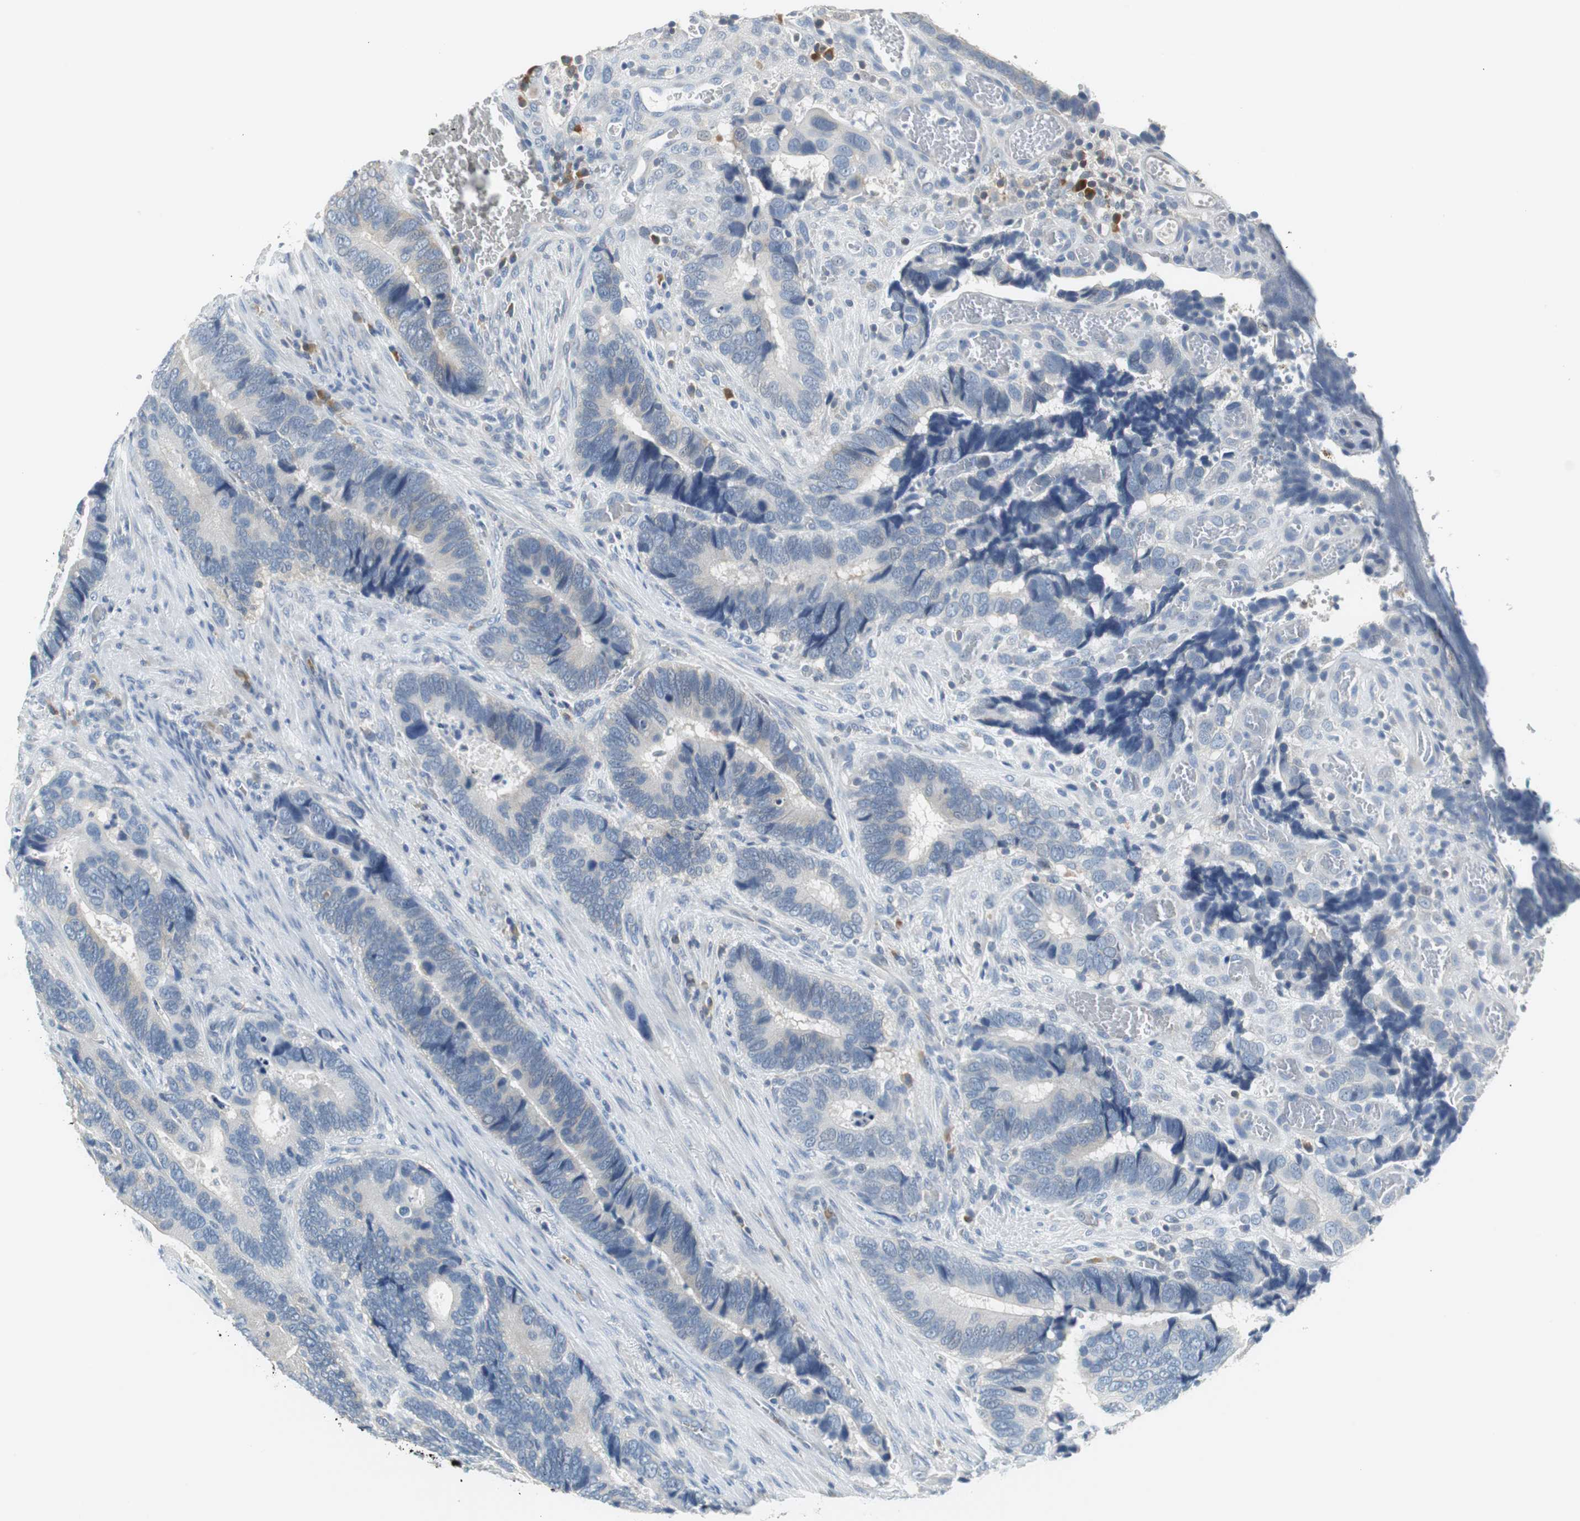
{"staining": {"intensity": "negative", "quantity": "none", "location": "none"}, "tissue": "colorectal cancer", "cell_type": "Tumor cells", "image_type": "cancer", "snomed": [{"axis": "morphology", "description": "Adenocarcinoma, NOS"}, {"axis": "topography", "description": "Colon"}], "caption": "Human colorectal adenocarcinoma stained for a protein using immunohistochemistry (IHC) exhibits no staining in tumor cells.", "gene": "GLCCI1", "patient": {"sex": "male", "age": 72}}